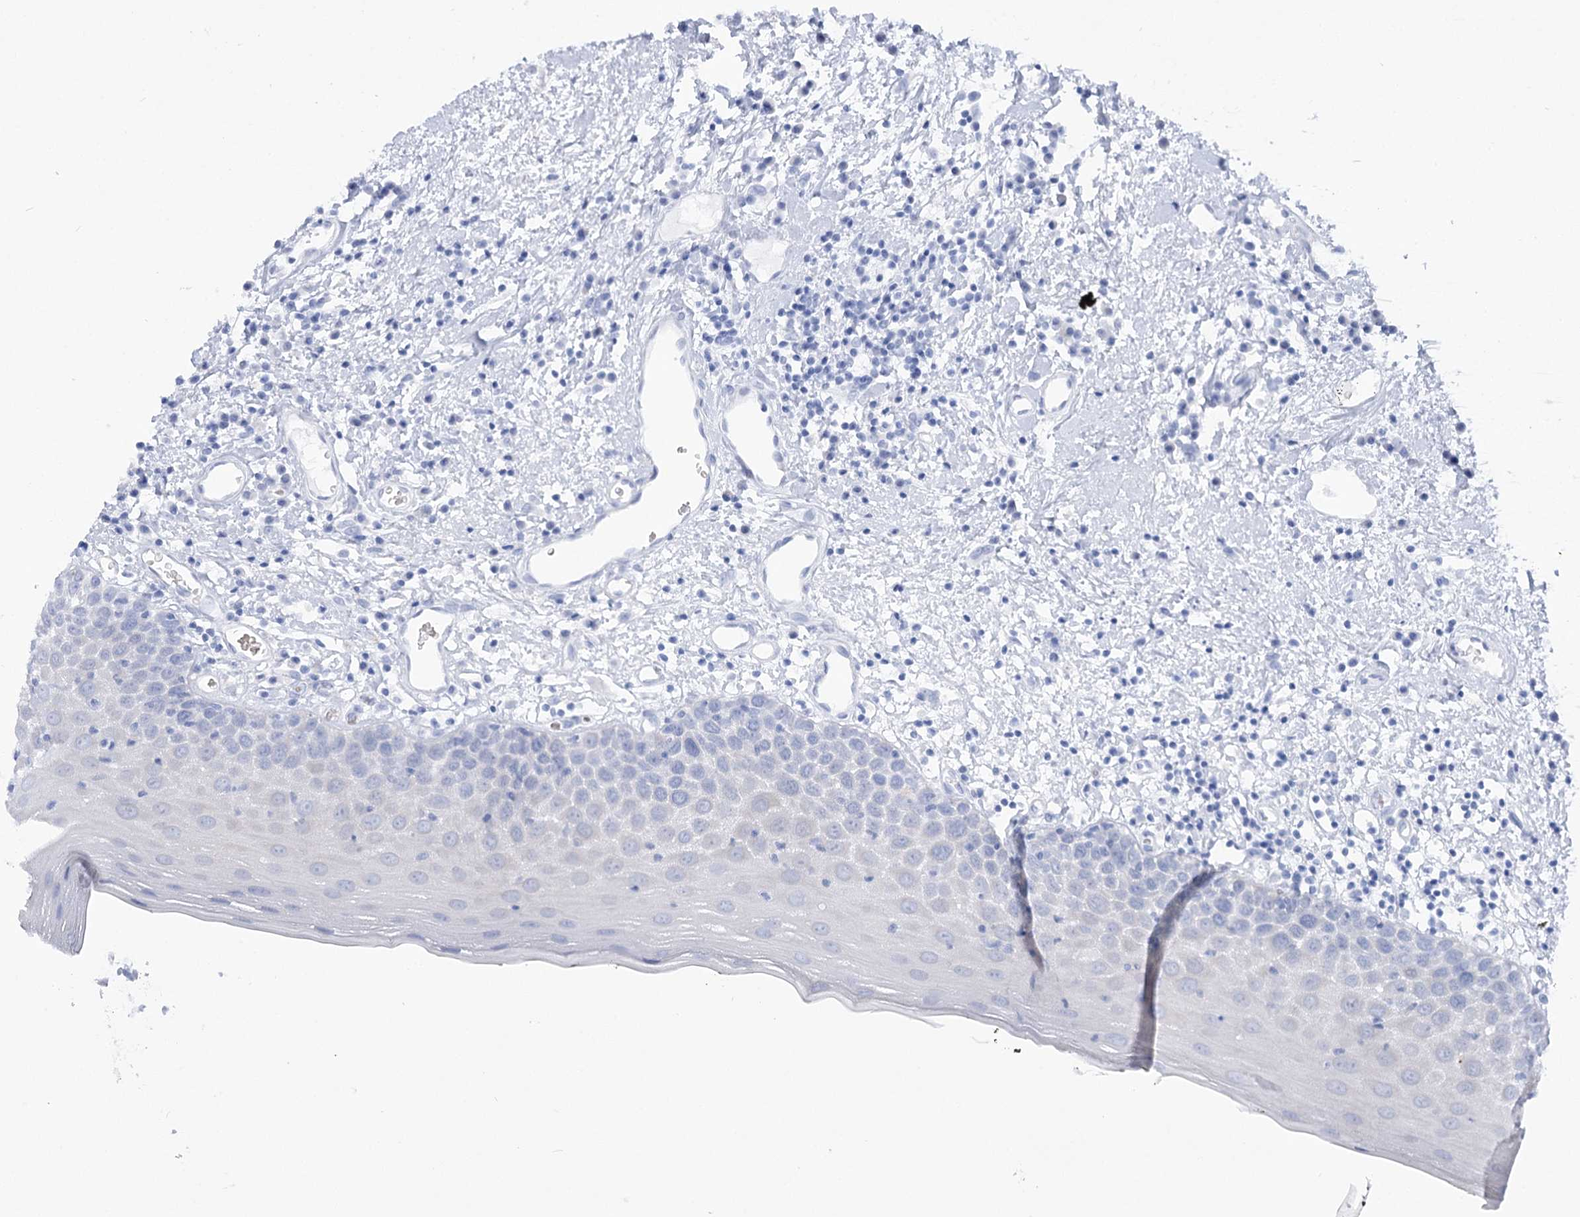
{"staining": {"intensity": "negative", "quantity": "none", "location": "none"}, "tissue": "oral mucosa", "cell_type": "Squamous epithelial cells", "image_type": "normal", "snomed": [{"axis": "morphology", "description": "Normal tissue, NOS"}, {"axis": "topography", "description": "Oral tissue"}], "caption": "Histopathology image shows no protein staining in squamous epithelial cells of normal oral mucosa. (DAB (3,3'-diaminobenzidine) immunohistochemistry, high magnification).", "gene": "SIAE", "patient": {"sex": "male", "age": 74}}